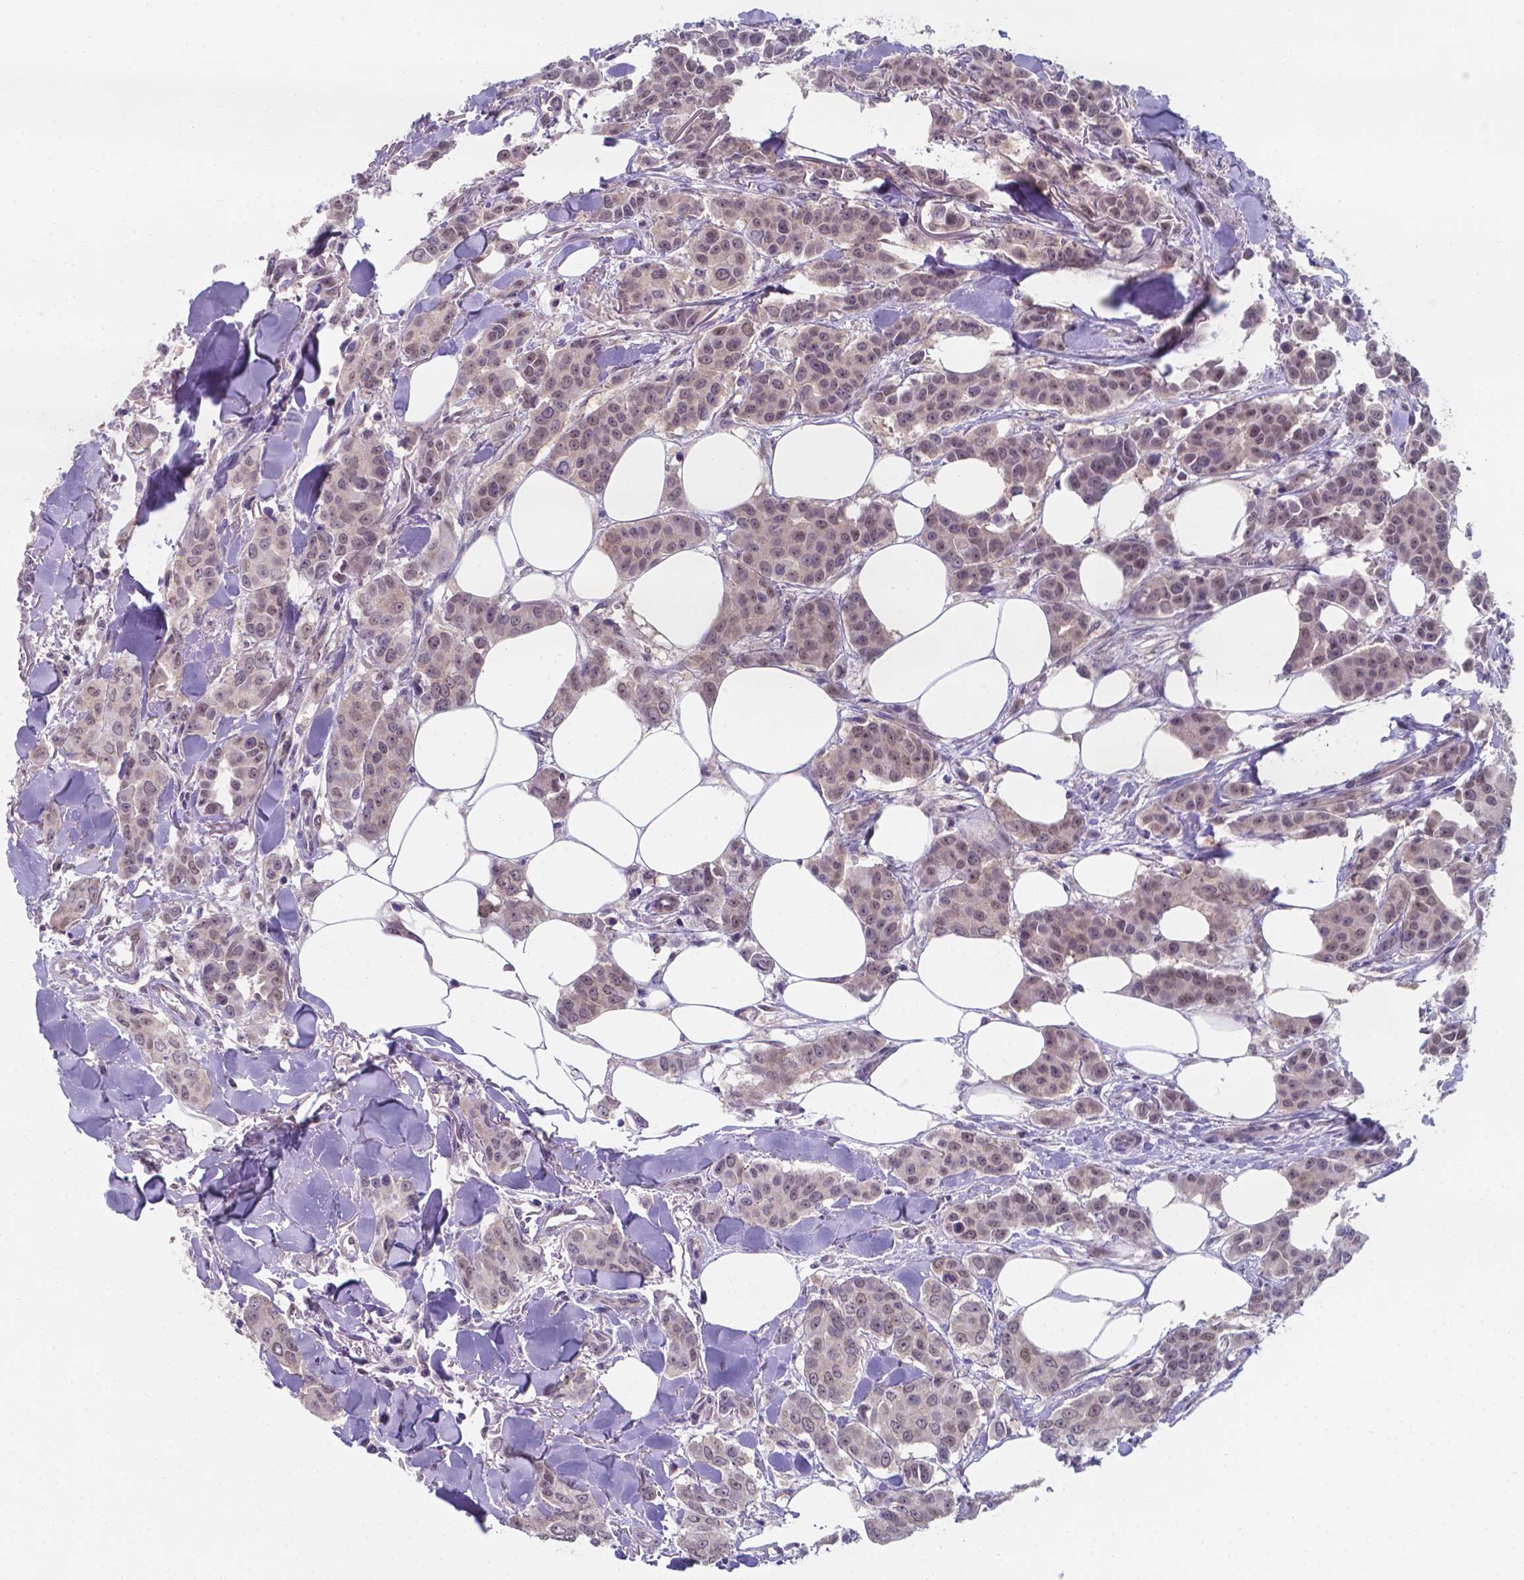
{"staining": {"intensity": "weak", "quantity": "25%-75%", "location": "nuclear"}, "tissue": "breast cancer", "cell_type": "Tumor cells", "image_type": "cancer", "snomed": [{"axis": "morphology", "description": "Duct carcinoma"}, {"axis": "topography", "description": "Breast"}], "caption": "Immunohistochemistry (DAB) staining of human intraductal carcinoma (breast) displays weak nuclear protein positivity in about 25%-75% of tumor cells.", "gene": "UBE2E2", "patient": {"sex": "female", "age": 94}}